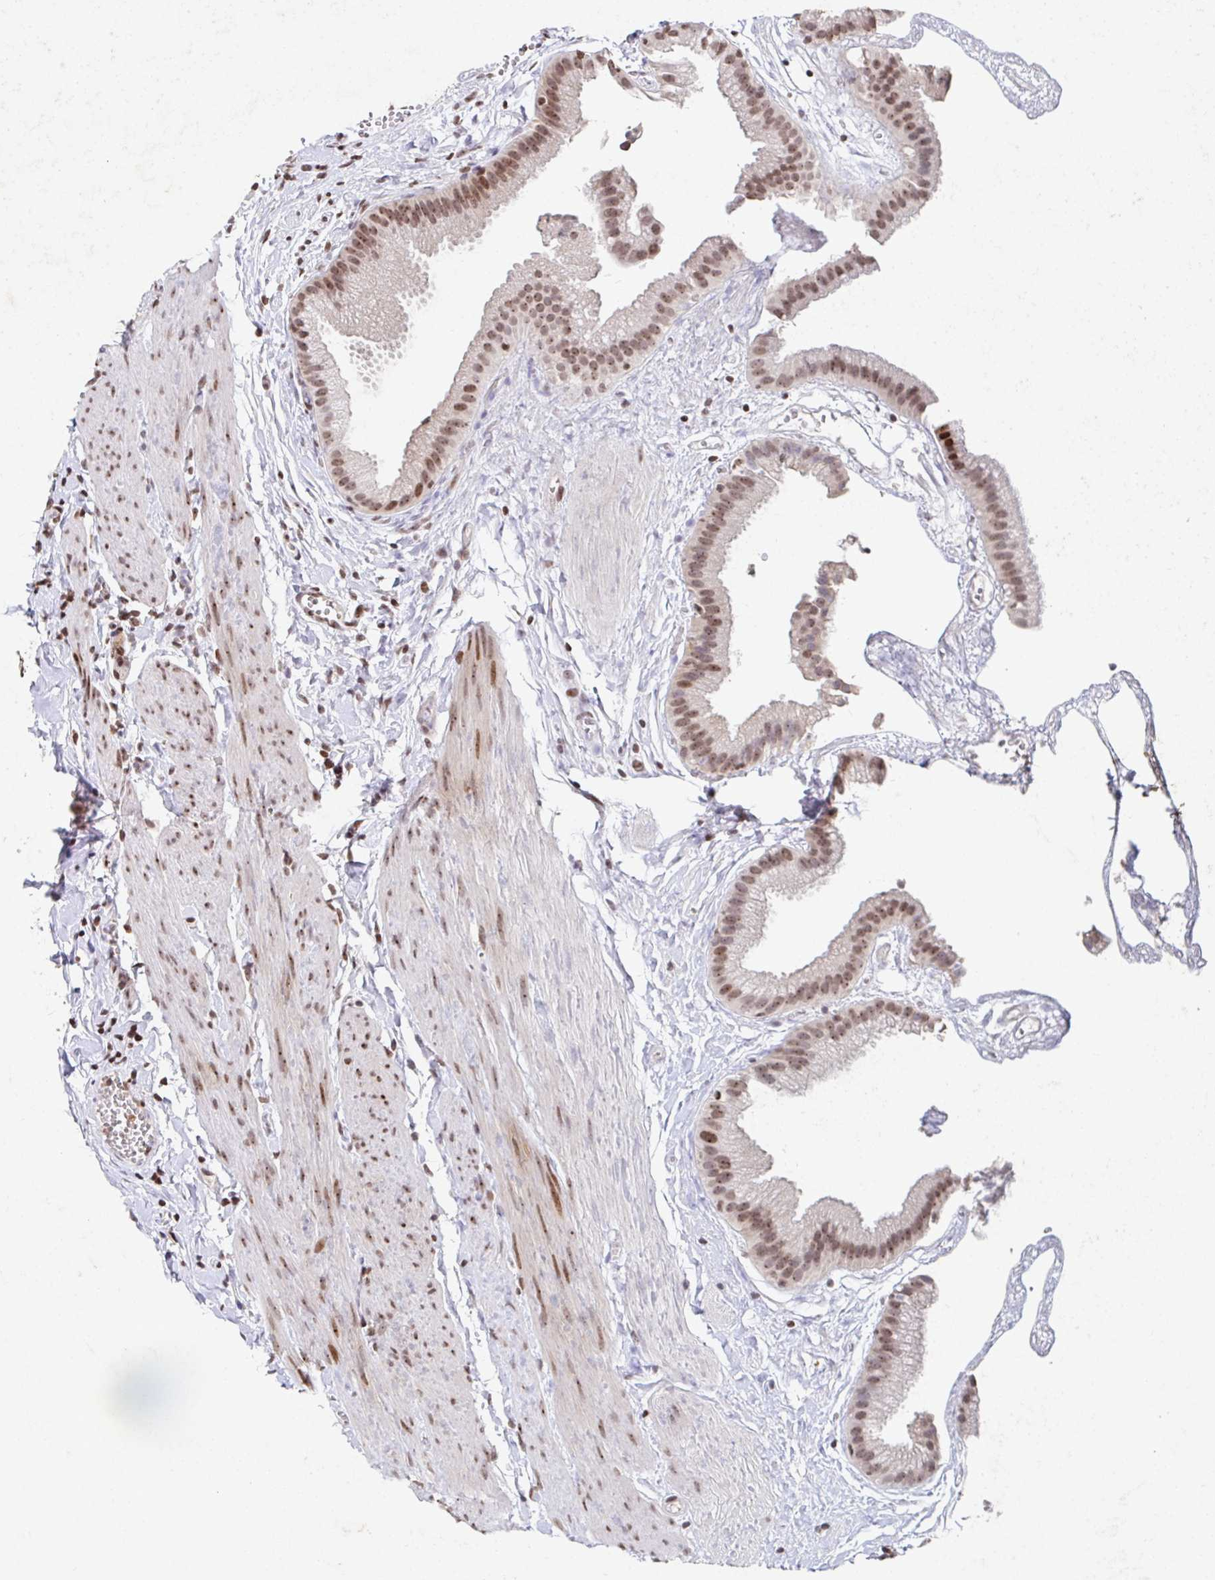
{"staining": {"intensity": "moderate", "quantity": ">75%", "location": "nuclear"}, "tissue": "gallbladder", "cell_type": "Glandular cells", "image_type": "normal", "snomed": [{"axis": "morphology", "description": "Normal tissue, NOS"}, {"axis": "topography", "description": "Gallbladder"}], "caption": "Brown immunohistochemical staining in benign gallbladder exhibits moderate nuclear positivity in approximately >75% of glandular cells.", "gene": "C19orf53", "patient": {"sex": "female", "age": 63}}